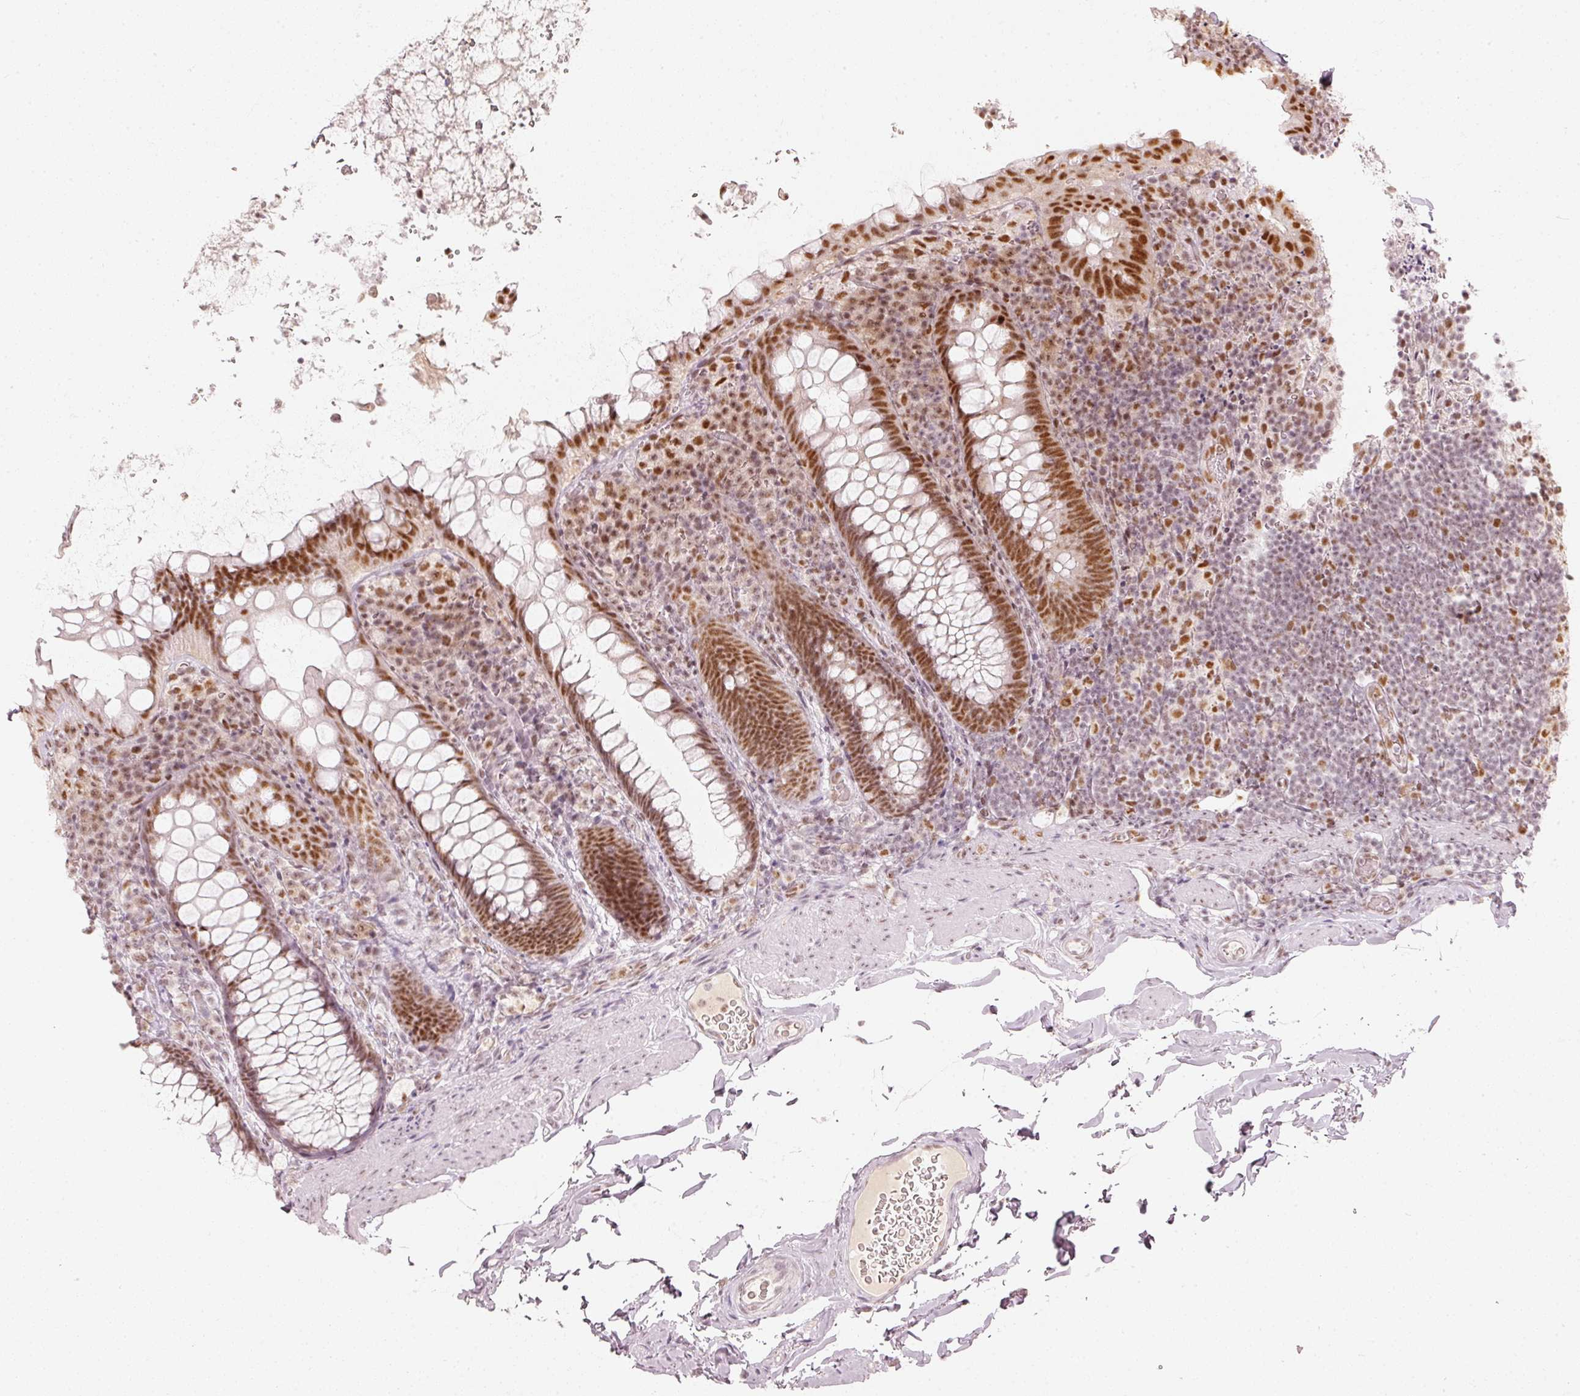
{"staining": {"intensity": "strong", "quantity": ">75%", "location": "nuclear"}, "tissue": "rectum", "cell_type": "Glandular cells", "image_type": "normal", "snomed": [{"axis": "morphology", "description": "Normal tissue, NOS"}, {"axis": "topography", "description": "Rectum"}], "caption": "A high-resolution micrograph shows immunohistochemistry (IHC) staining of unremarkable rectum, which reveals strong nuclear expression in approximately >75% of glandular cells. Using DAB (brown) and hematoxylin (blue) stains, captured at high magnification using brightfield microscopy.", "gene": "PPP1R10", "patient": {"sex": "female", "age": 69}}